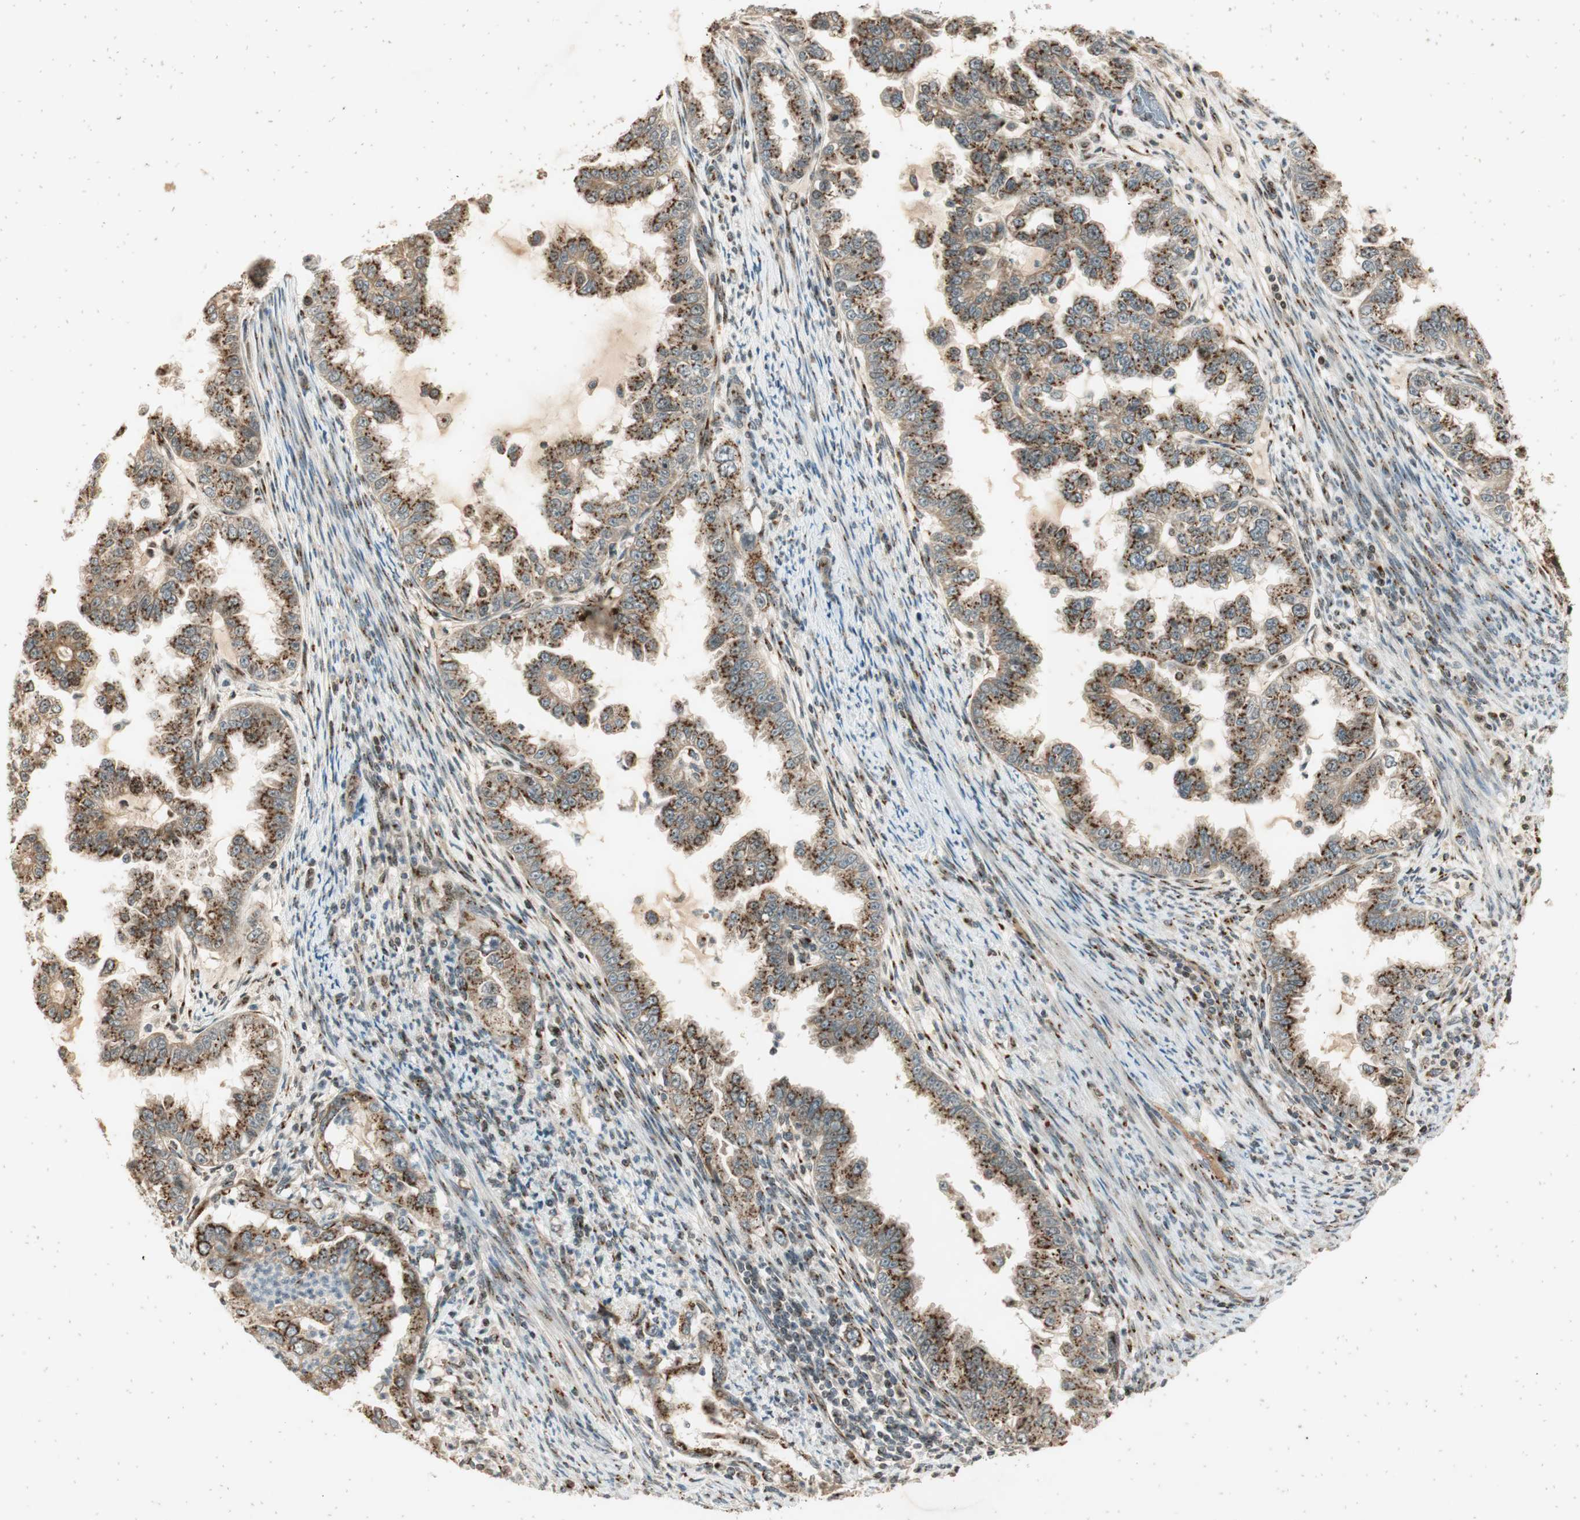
{"staining": {"intensity": "weak", "quantity": ">75%", "location": "cytoplasmic/membranous"}, "tissue": "endometrial cancer", "cell_type": "Tumor cells", "image_type": "cancer", "snomed": [{"axis": "morphology", "description": "Adenocarcinoma, NOS"}, {"axis": "topography", "description": "Endometrium"}], "caption": "Tumor cells reveal low levels of weak cytoplasmic/membranous staining in about >75% of cells in endometrial cancer (adenocarcinoma).", "gene": "NEO1", "patient": {"sex": "female", "age": 85}}